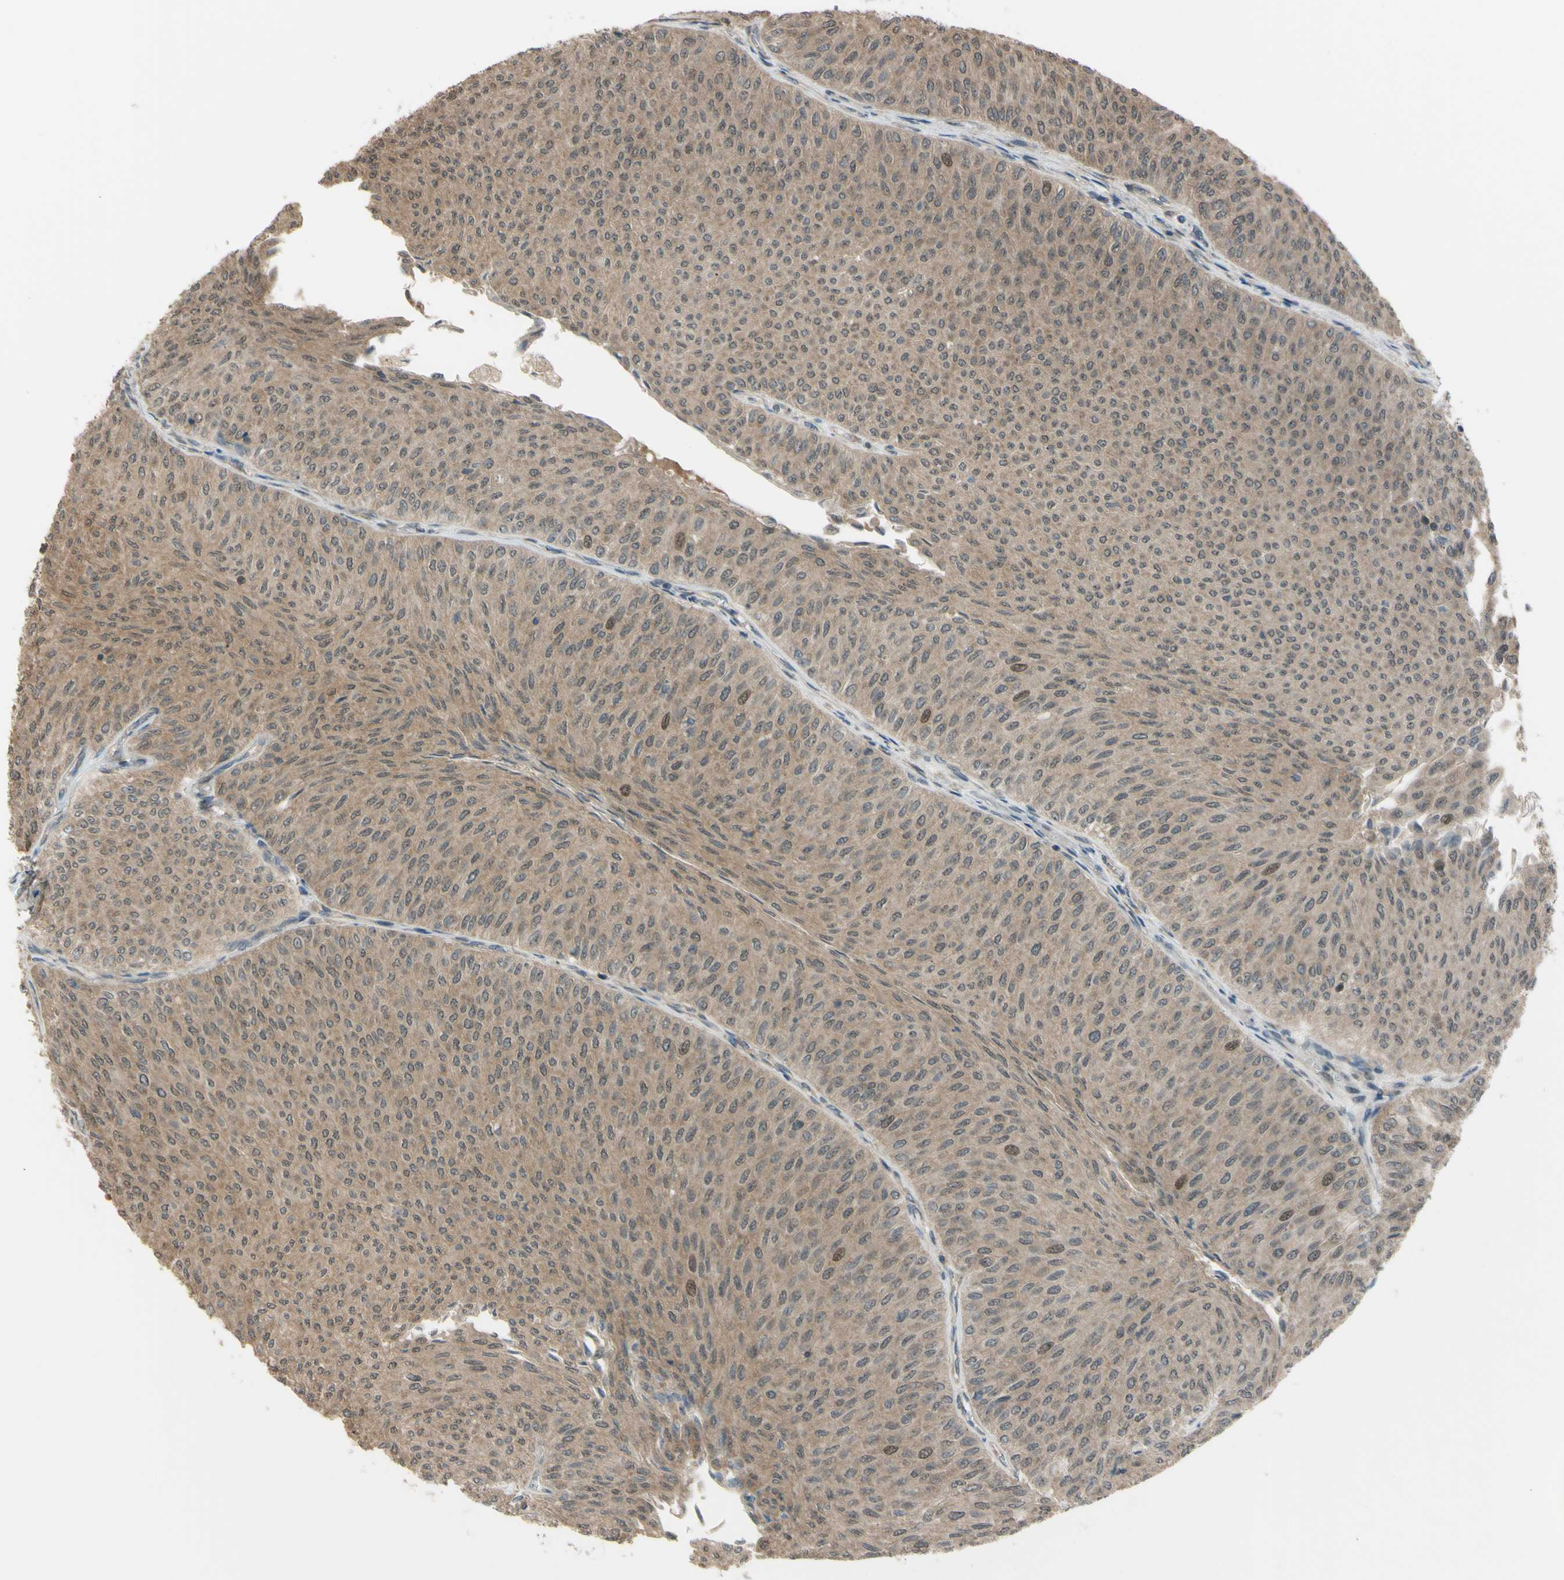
{"staining": {"intensity": "weak", "quantity": ">75%", "location": "cytoplasmic/membranous,nuclear"}, "tissue": "urothelial cancer", "cell_type": "Tumor cells", "image_type": "cancer", "snomed": [{"axis": "morphology", "description": "Urothelial carcinoma, Low grade"}, {"axis": "topography", "description": "Urinary bladder"}], "caption": "Immunohistochemical staining of urothelial carcinoma (low-grade) displays weak cytoplasmic/membranous and nuclear protein expression in approximately >75% of tumor cells.", "gene": "FLII", "patient": {"sex": "male", "age": 78}}